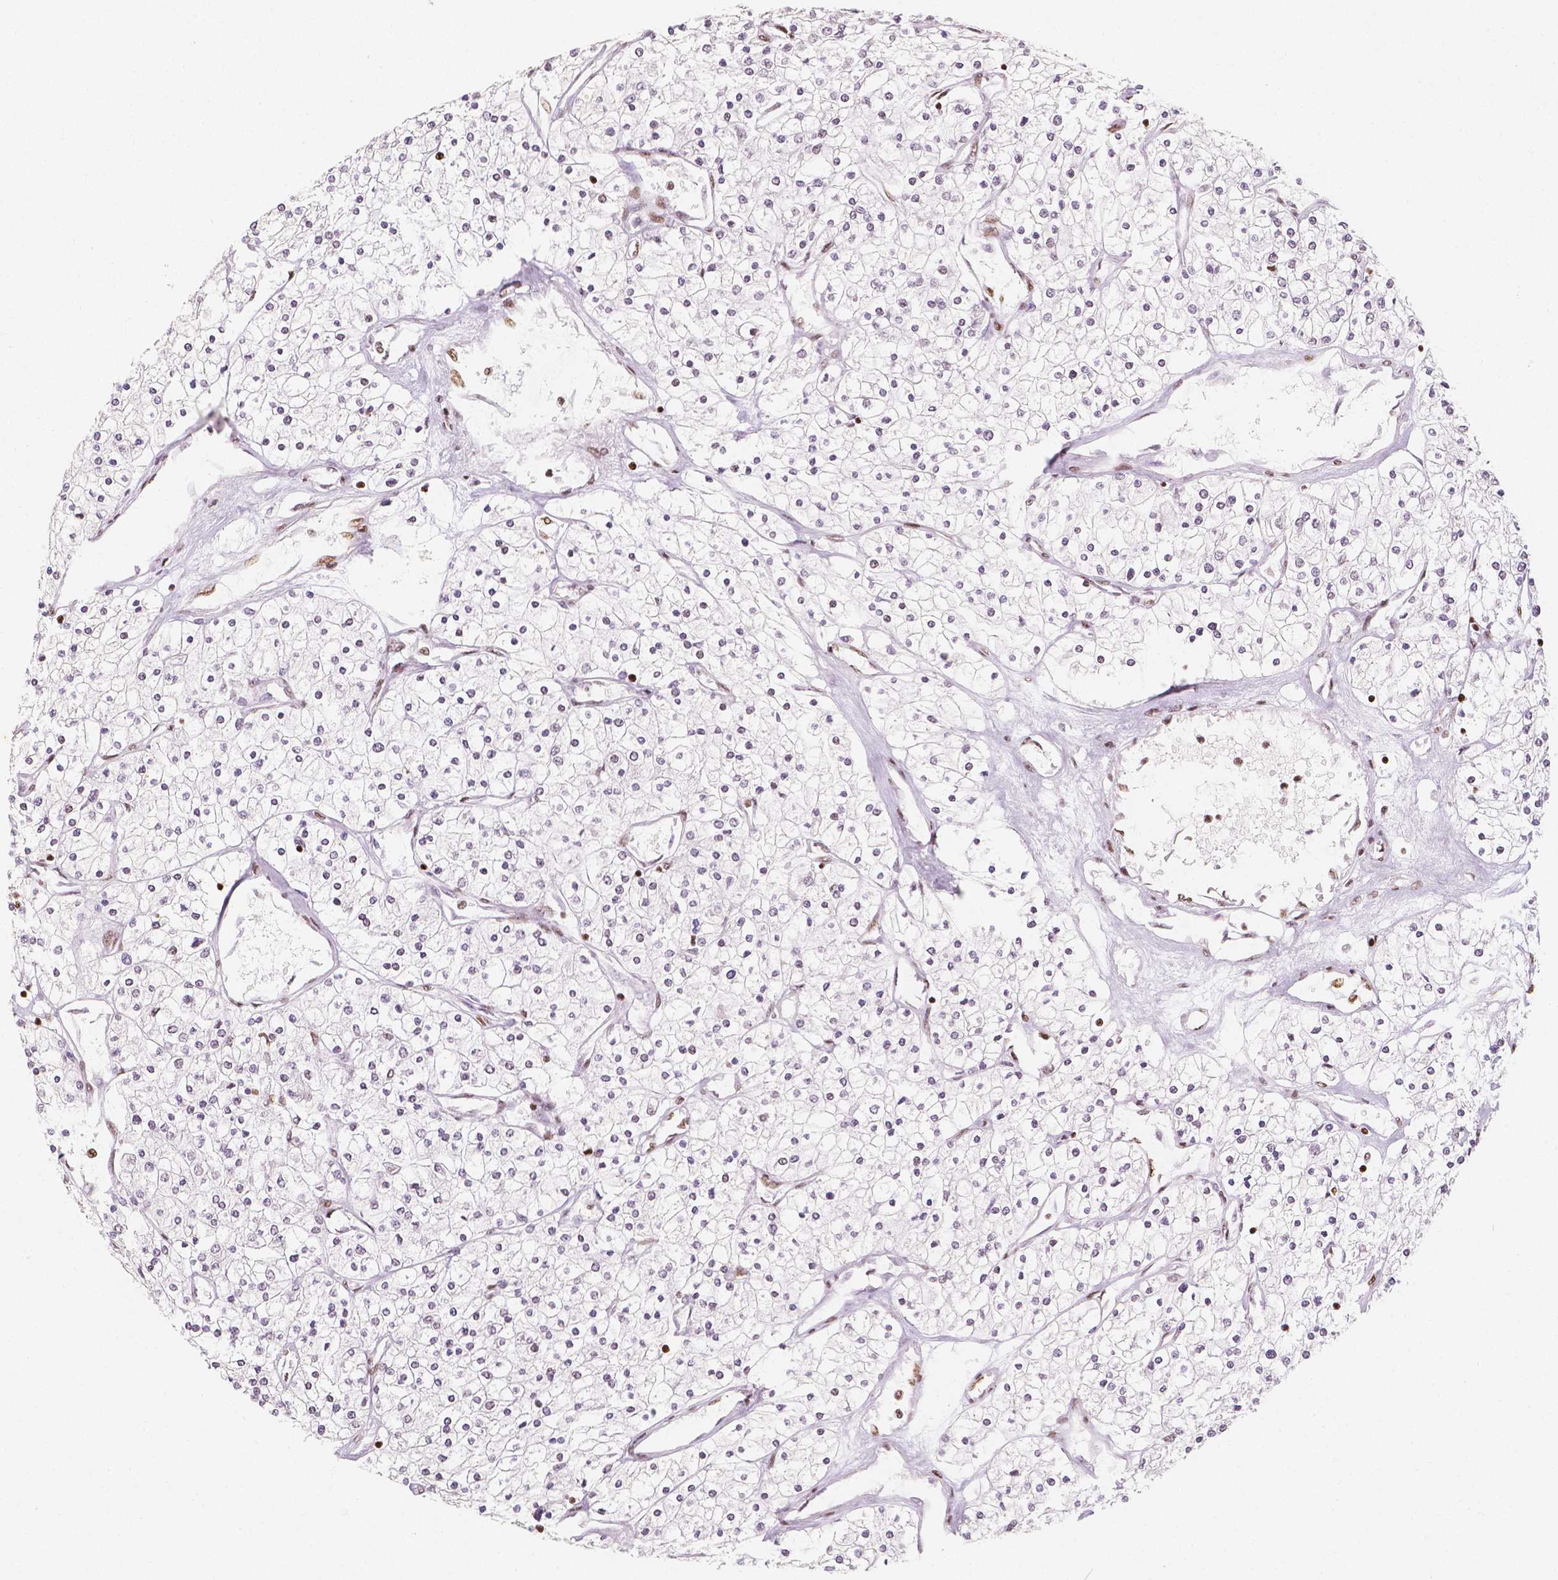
{"staining": {"intensity": "negative", "quantity": "none", "location": "none"}, "tissue": "renal cancer", "cell_type": "Tumor cells", "image_type": "cancer", "snomed": [{"axis": "morphology", "description": "Adenocarcinoma, NOS"}, {"axis": "topography", "description": "Kidney"}], "caption": "Histopathology image shows no significant protein positivity in tumor cells of renal adenocarcinoma.", "gene": "HDAC1", "patient": {"sex": "male", "age": 80}}